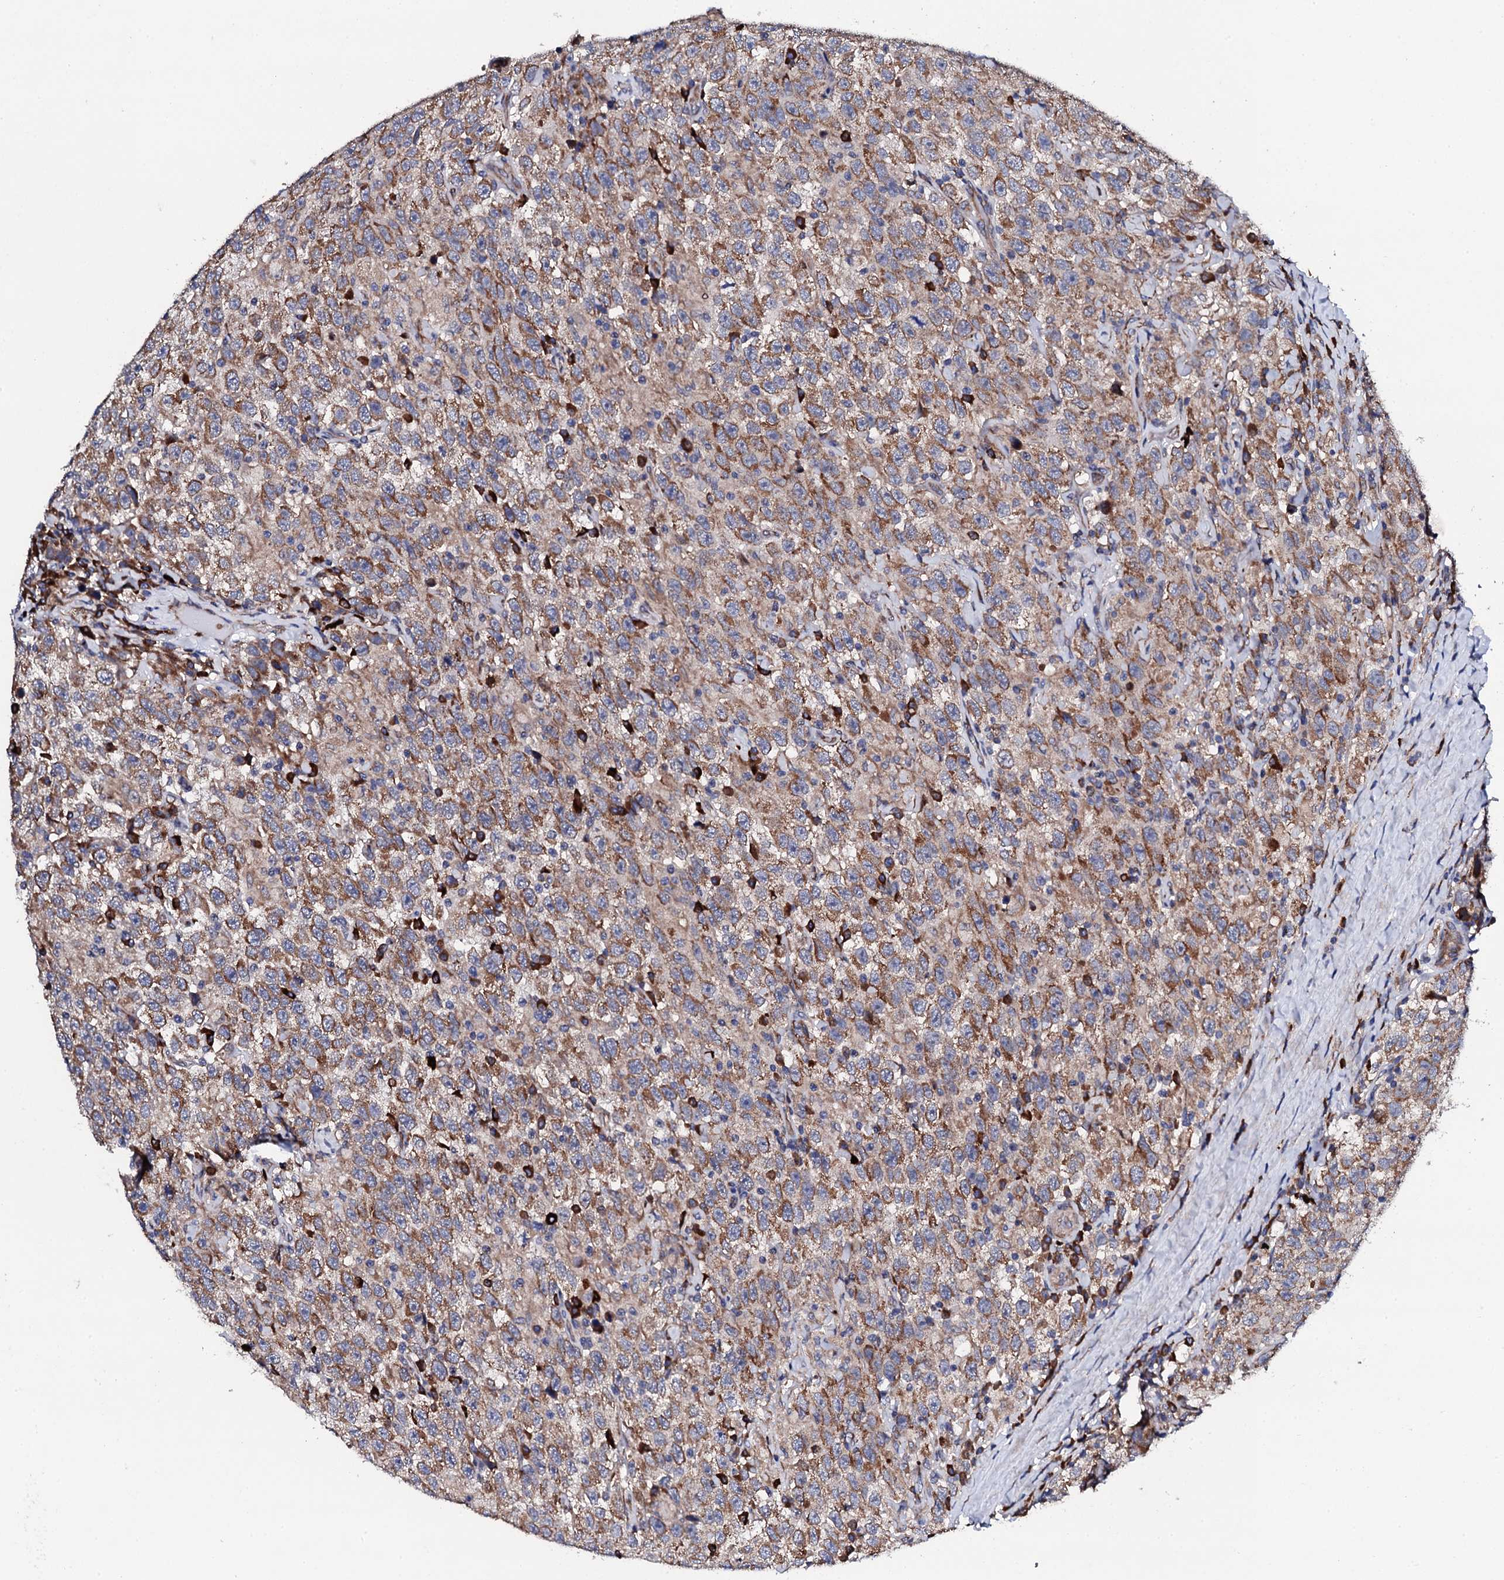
{"staining": {"intensity": "moderate", "quantity": ">75%", "location": "cytoplasmic/membranous"}, "tissue": "testis cancer", "cell_type": "Tumor cells", "image_type": "cancer", "snomed": [{"axis": "morphology", "description": "Seminoma, NOS"}, {"axis": "topography", "description": "Testis"}], "caption": "IHC histopathology image of neoplastic tissue: human testis cancer (seminoma) stained using immunohistochemistry exhibits medium levels of moderate protein expression localized specifically in the cytoplasmic/membranous of tumor cells, appearing as a cytoplasmic/membranous brown color.", "gene": "LIPT2", "patient": {"sex": "male", "age": 41}}